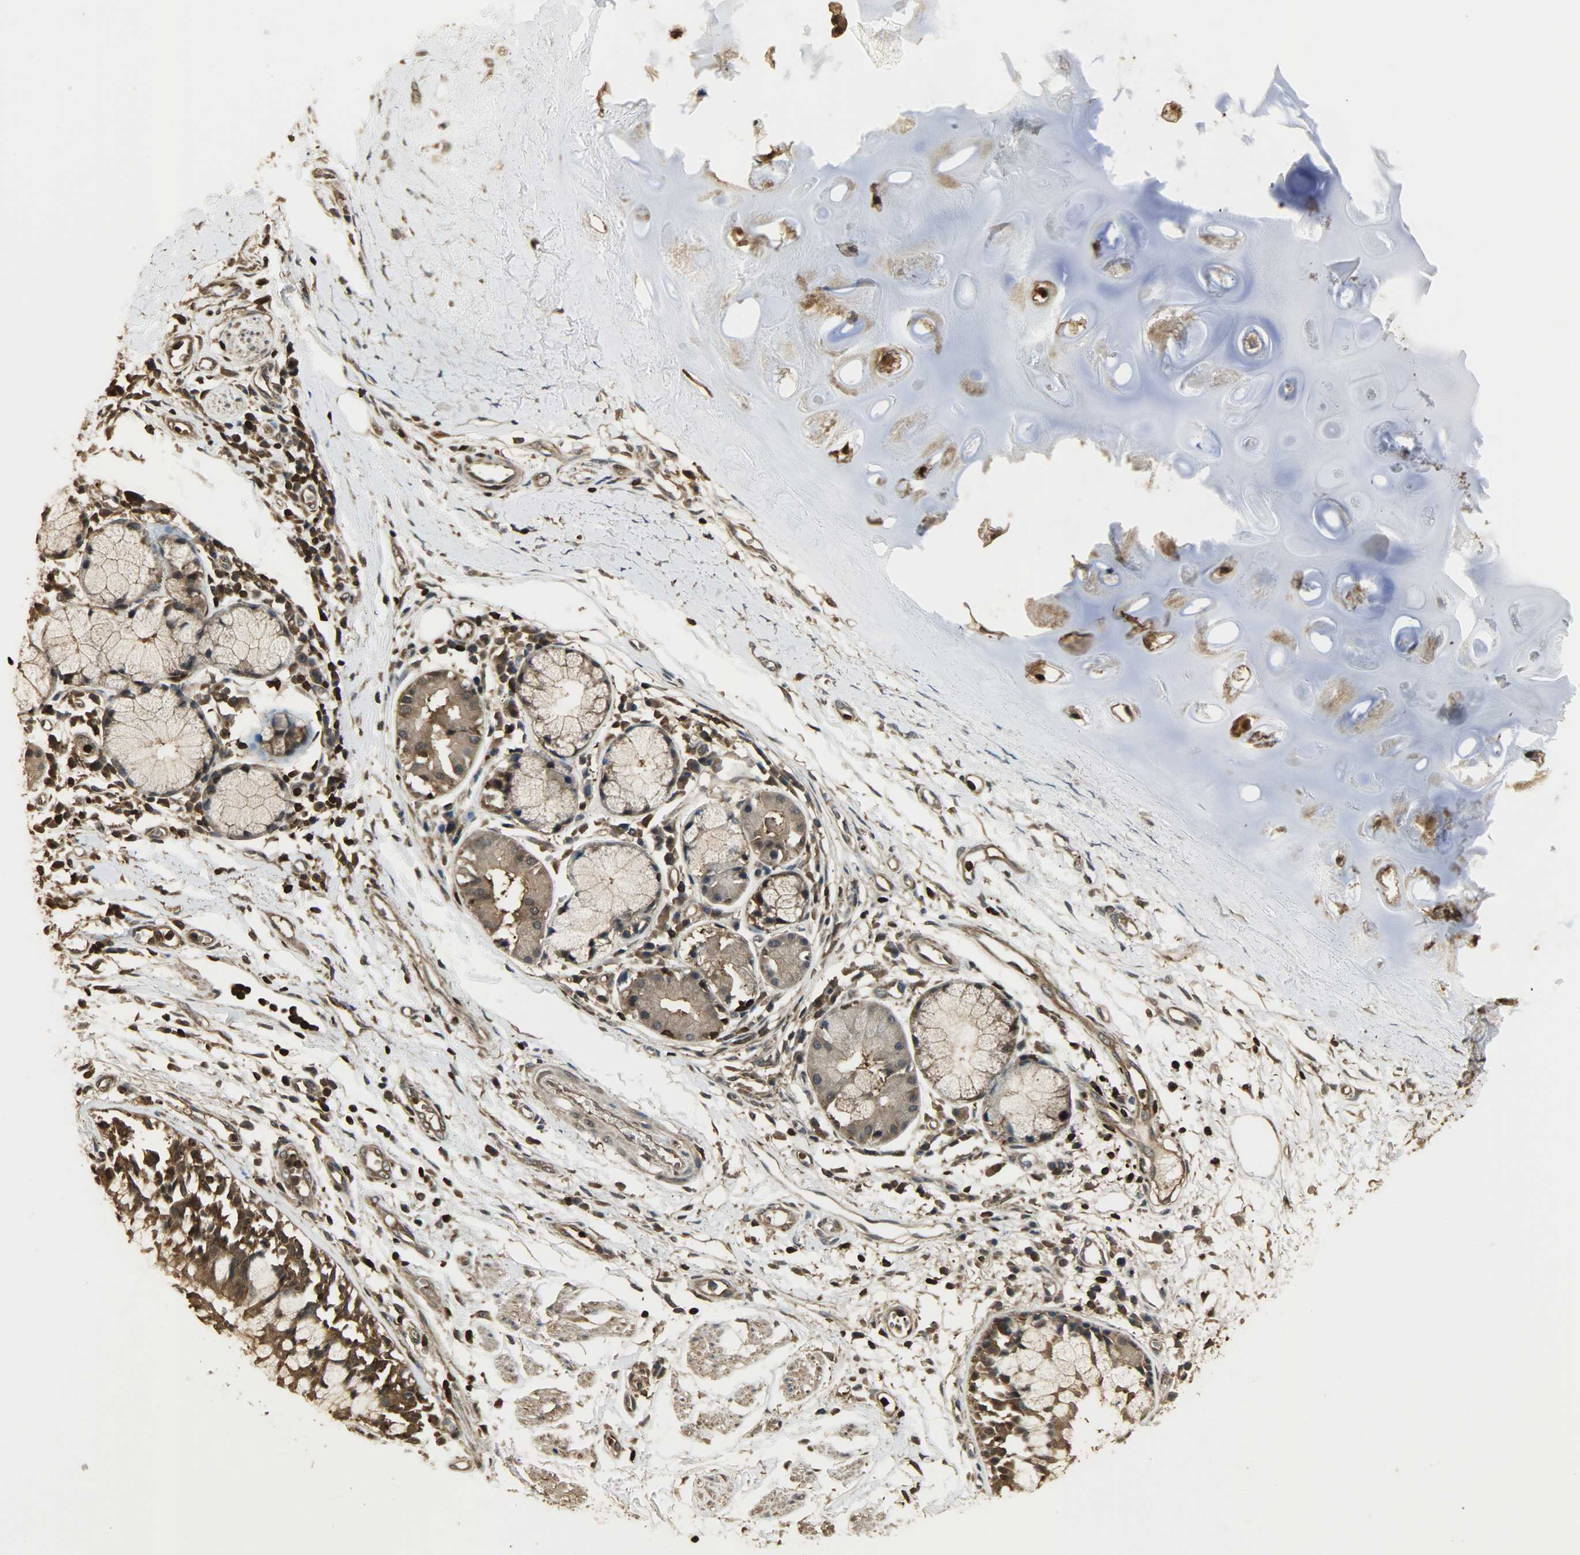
{"staining": {"intensity": "moderate", "quantity": ">75%", "location": "cytoplasmic/membranous,nuclear"}, "tissue": "adipose tissue", "cell_type": "Adipocytes", "image_type": "normal", "snomed": [{"axis": "morphology", "description": "Normal tissue, NOS"}, {"axis": "morphology", "description": "Adenocarcinoma, NOS"}, {"axis": "topography", "description": "Cartilage tissue"}, {"axis": "topography", "description": "Bronchus"}, {"axis": "topography", "description": "Lung"}], "caption": "Protein expression analysis of unremarkable adipose tissue exhibits moderate cytoplasmic/membranous,nuclear positivity in approximately >75% of adipocytes.", "gene": "YWHAZ", "patient": {"sex": "female", "age": 67}}